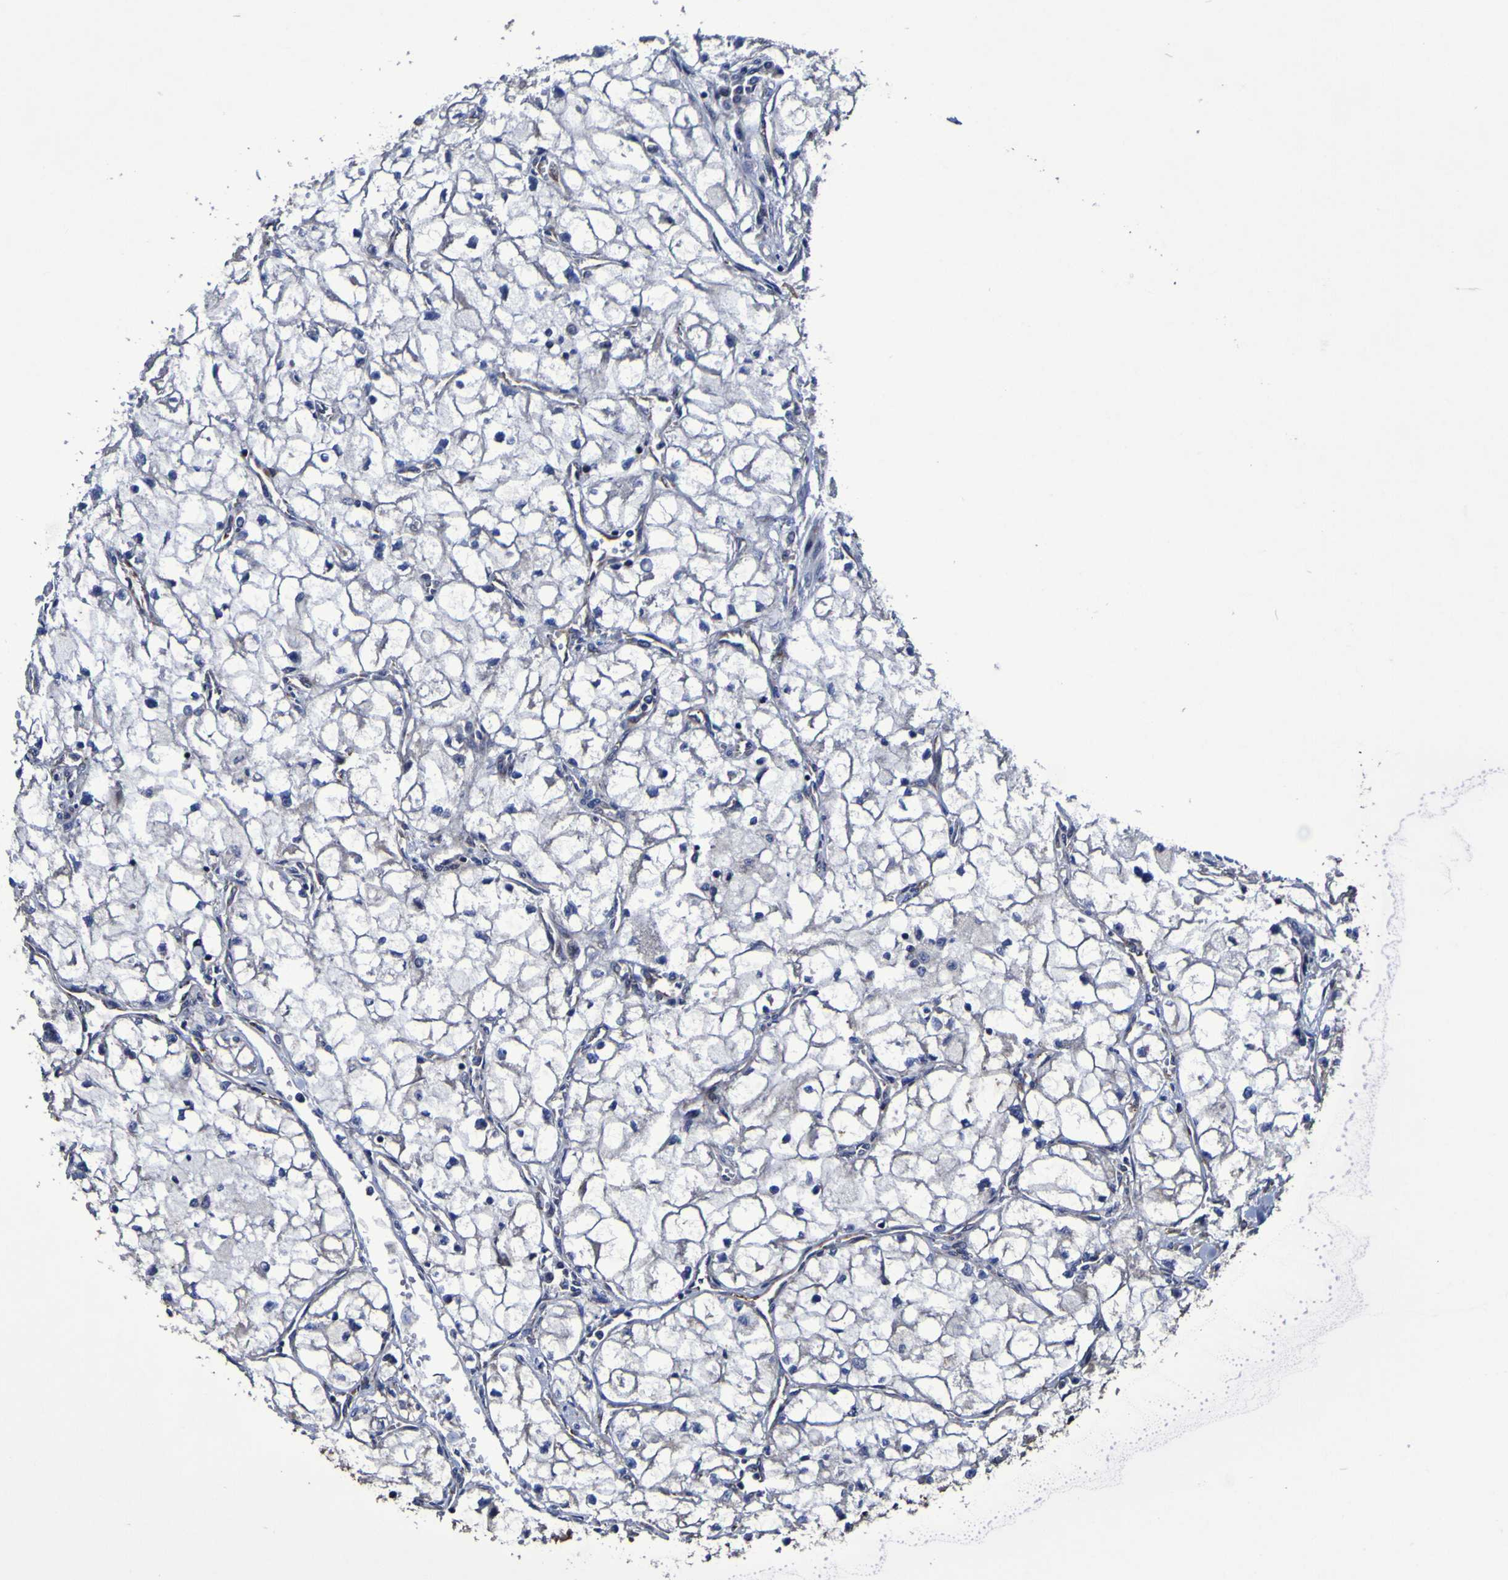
{"staining": {"intensity": "negative", "quantity": "none", "location": "none"}, "tissue": "renal cancer", "cell_type": "Tumor cells", "image_type": "cancer", "snomed": [{"axis": "morphology", "description": "Adenocarcinoma, NOS"}, {"axis": "topography", "description": "Kidney"}], "caption": "DAB (3,3'-diaminobenzidine) immunohistochemical staining of adenocarcinoma (renal) demonstrates no significant expression in tumor cells.", "gene": "P3H1", "patient": {"sex": "female", "age": 70}}